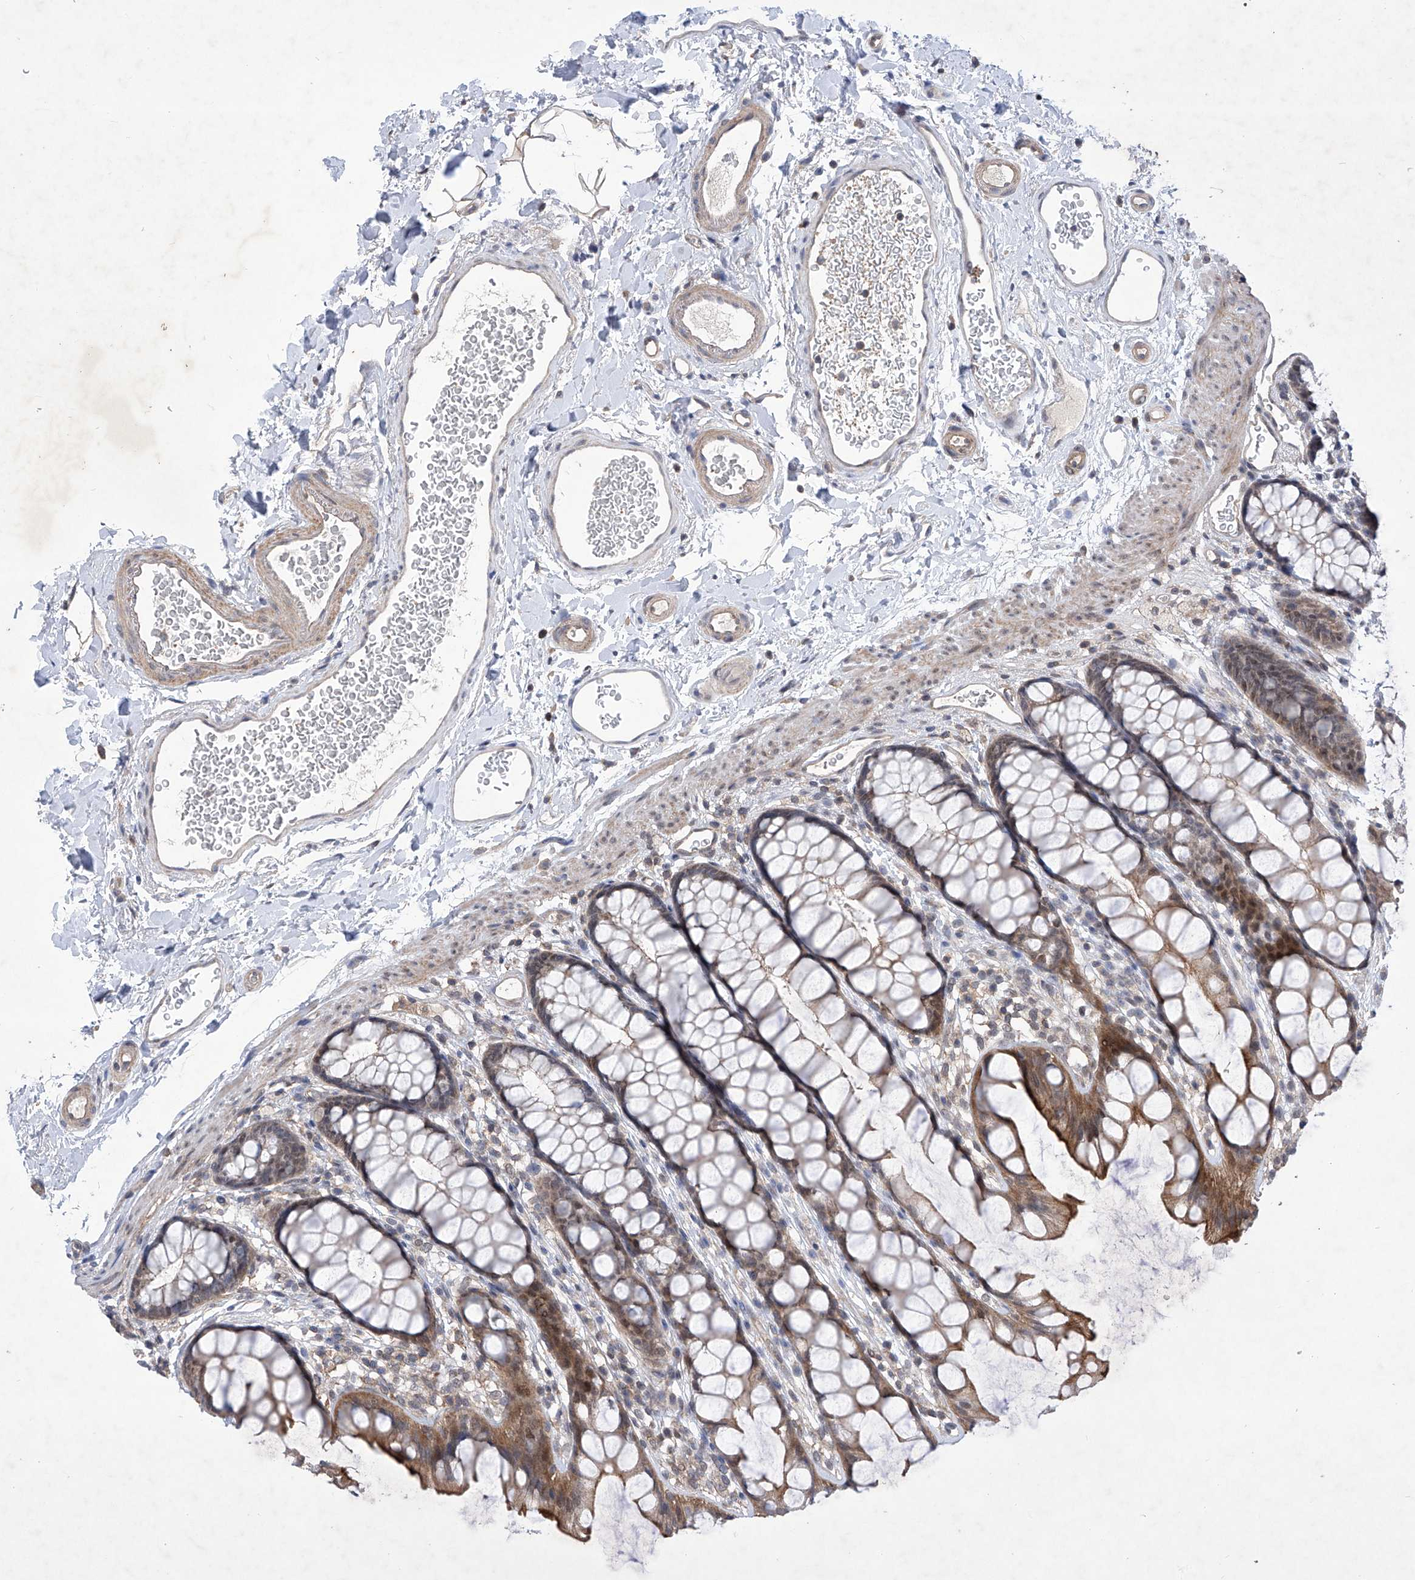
{"staining": {"intensity": "moderate", "quantity": ">75%", "location": "cytoplasmic/membranous"}, "tissue": "rectum", "cell_type": "Glandular cells", "image_type": "normal", "snomed": [{"axis": "morphology", "description": "Normal tissue, NOS"}, {"axis": "topography", "description": "Rectum"}], "caption": "IHC of unremarkable human rectum reveals medium levels of moderate cytoplasmic/membranous expression in about >75% of glandular cells. (IHC, brightfield microscopy, high magnification).", "gene": "KIFC2", "patient": {"sex": "female", "age": 65}}